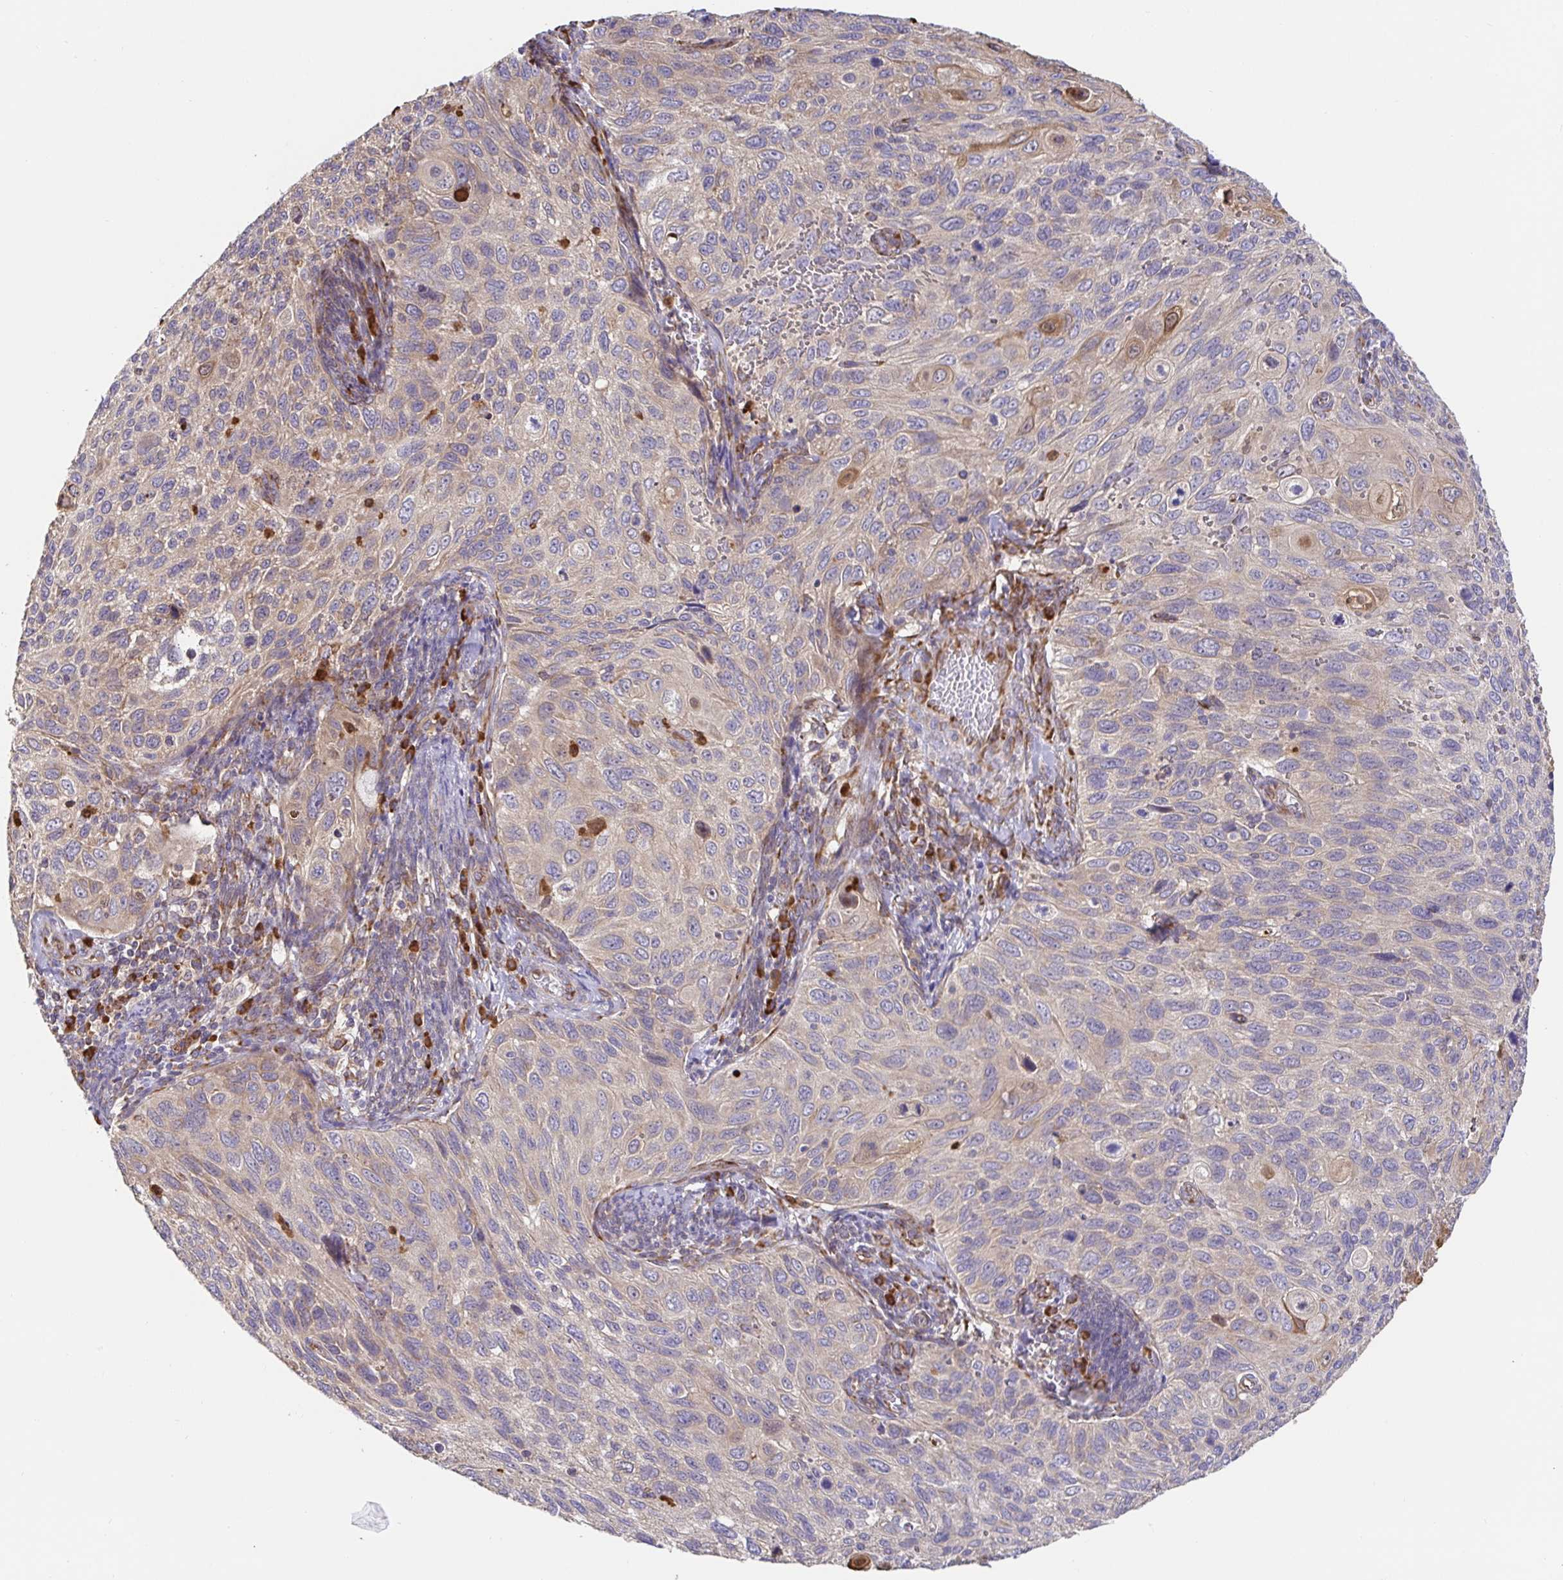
{"staining": {"intensity": "weak", "quantity": "<25%", "location": "cytoplasmic/membranous"}, "tissue": "cervical cancer", "cell_type": "Tumor cells", "image_type": "cancer", "snomed": [{"axis": "morphology", "description": "Squamous cell carcinoma, NOS"}, {"axis": "topography", "description": "Cervix"}], "caption": "High power microscopy image of an immunohistochemistry histopathology image of squamous cell carcinoma (cervical), revealing no significant staining in tumor cells. (Brightfield microscopy of DAB (3,3'-diaminobenzidine) immunohistochemistry (IHC) at high magnification).", "gene": "PDPK1", "patient": {"sex": "female", "age": 70}}